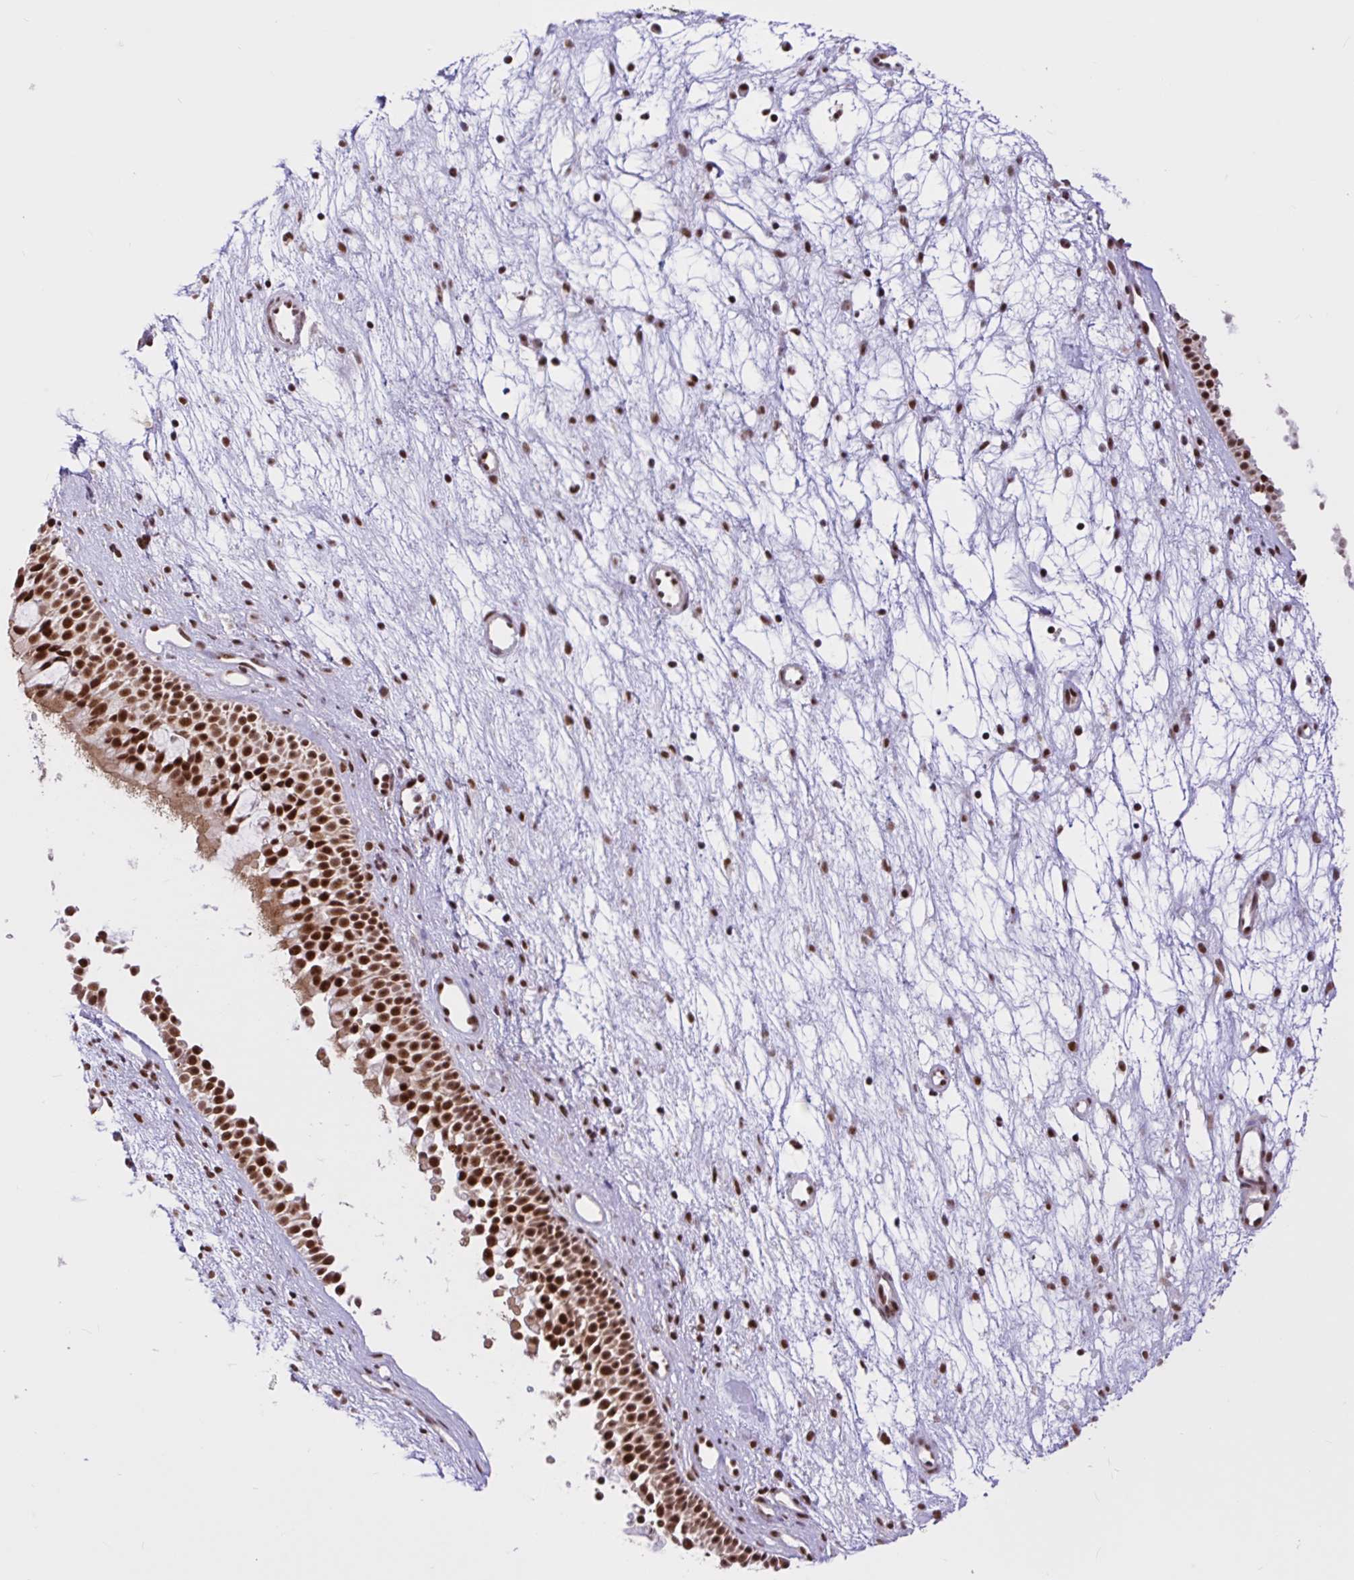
{"staining": {"intensity": "strong", "quantity": ">75%", "location": "nuclear"}, "tissue": "nasopharynx", "cell_type": "Respiratory epithelial cells", "image_type": "normal", "snomed": [{"axis": "morphology", "description": "Normal tissue, NOS"}, {"axis": "morphology", "description": "Polyp, NOS"}, {"axis": "topography", "description": "Nasopharynx"}], "caption": "Immunohistochemistry (IHC) staining of unremarkable nasopharynx, which shows high levels of strong nuclear expression in about >75% of respiratory epithelial cells indicating strong nuclear protein expression. The staining was performed using DAB (brown) for protein detection and nuclei were counterstained in hematoxylin (blue).", "gene": "CCDC12", "patient": {"sex": "male", "age": 83}}